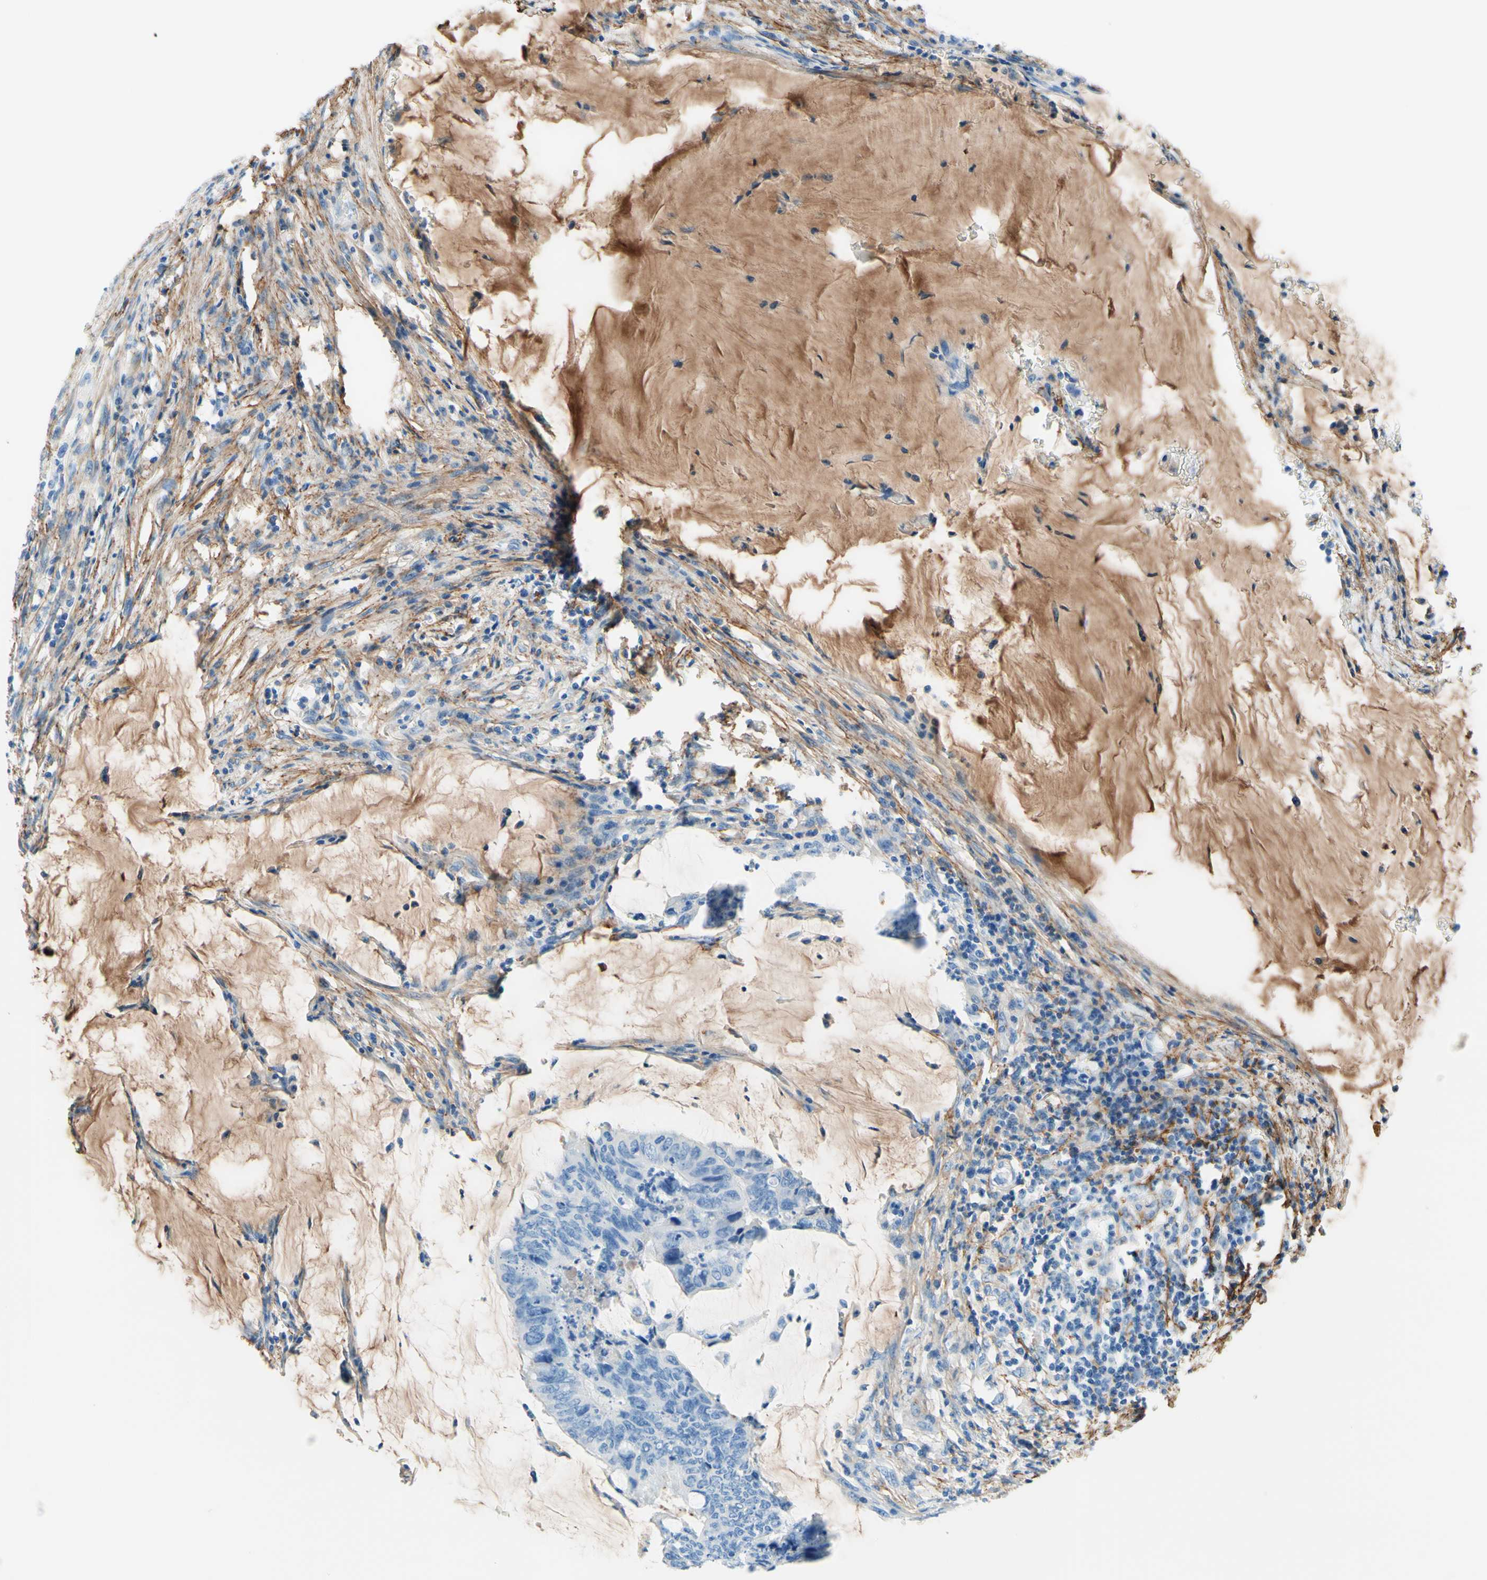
{"staining": {"intensity": "negative", "quantity": "none", "location": "none"}, "tissue": "colorectal cancer", "cell_type": "Tumor cells", "image_type": "cancer", "snomed": [{"axis": "morphology", "description": "Normal tissue, NOS"}, {"axis": "morphology", "description": "Adenocarcinoma, NOS"}, {"axis": "topography", "description": "Rectum"}, {"axis": "topography", "description": "Peripheral nerve tissue"}], "caption": "This is a histopathology image of immunohistochemistry staining of colorectal cancer (adenocarcinoma), which shows no expression in tumor cells.", "gene": "MFAP5", "patient": {"sex": "male", "age": 92}}